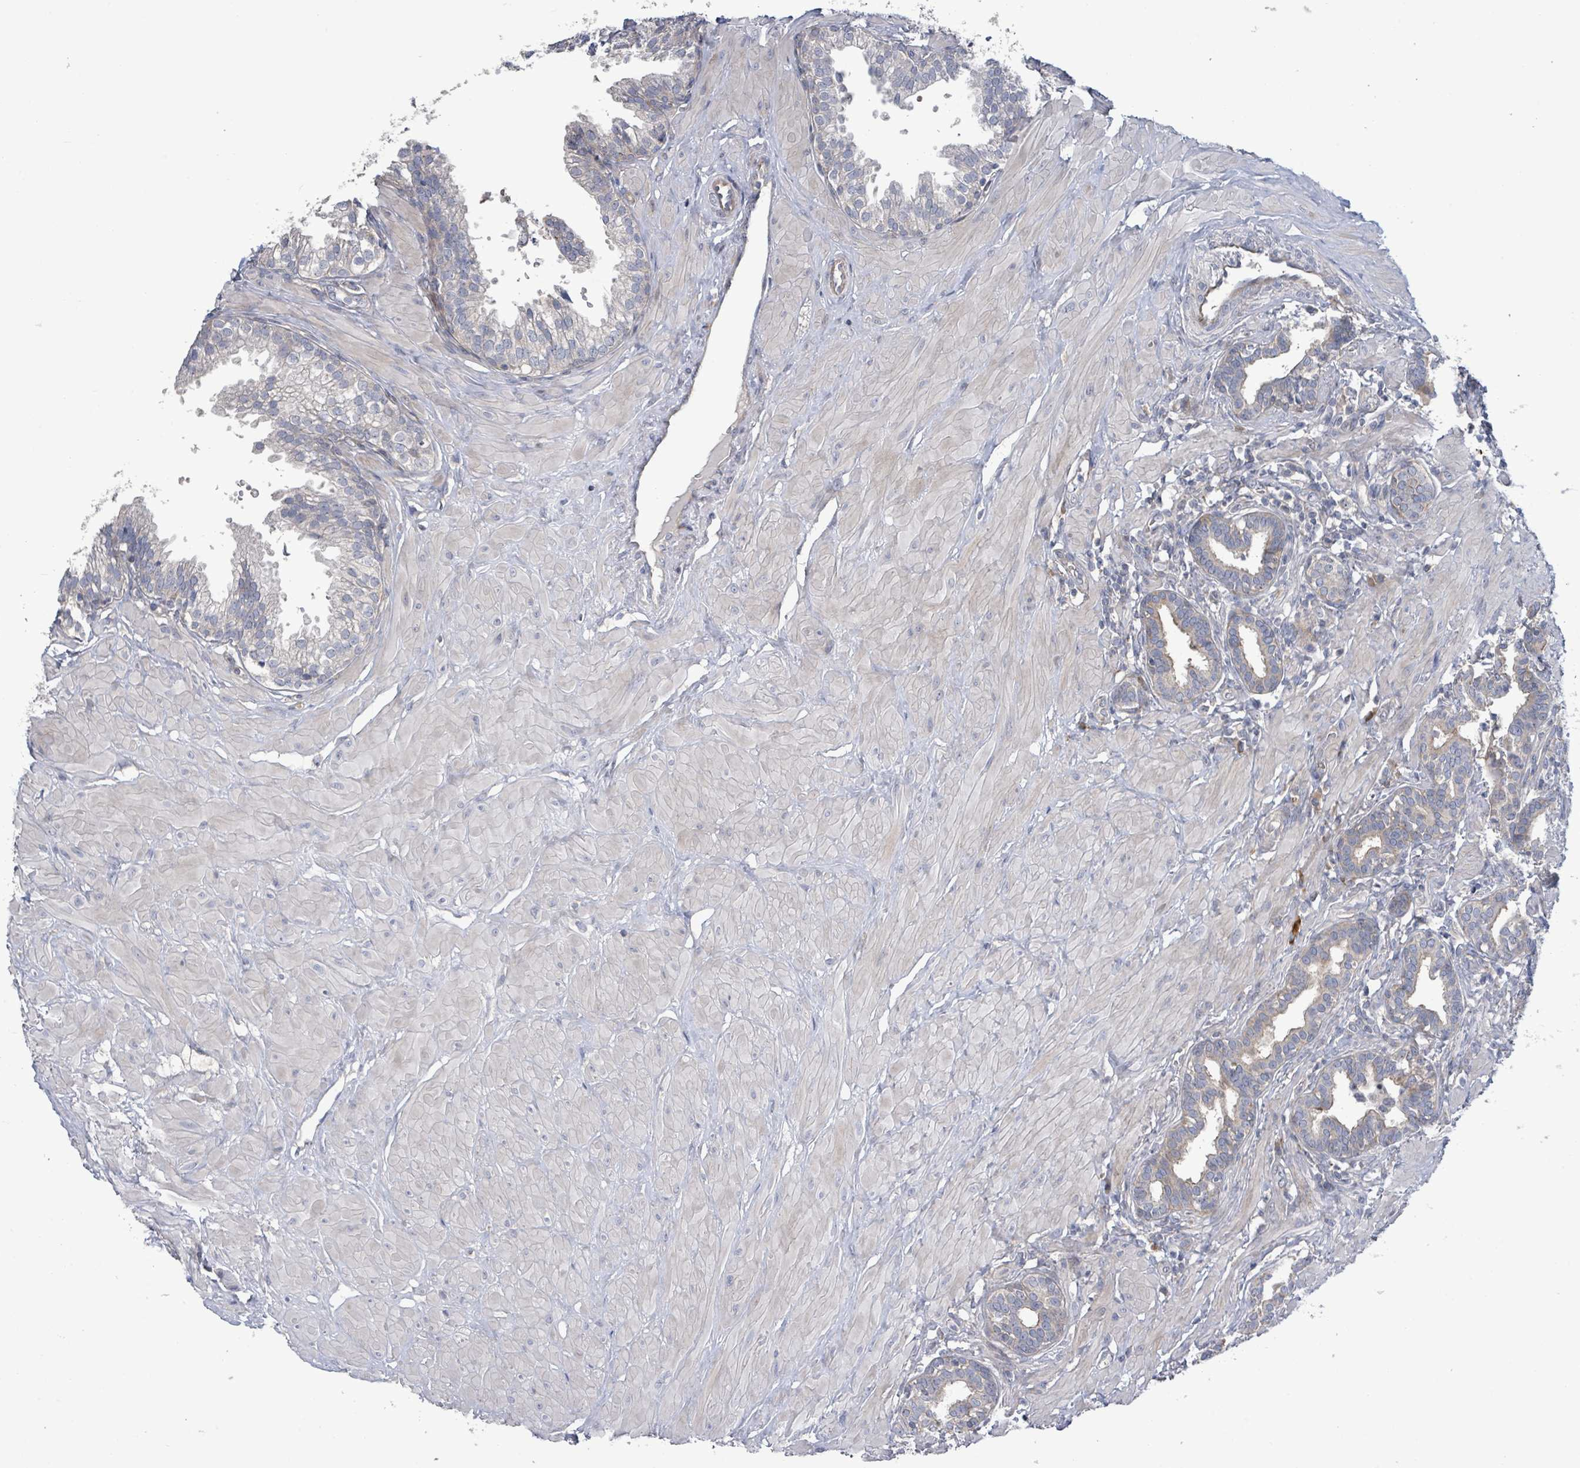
{"staining": {"intensity": "weak", "quantity": "<25%", "location": "cytoplasmic/membranous"}, "tissue": "prostate", "cell_type": "Glandular cells", "image_type": "normal", "snomed": [{"axis": "morphology", "description": "Normal tissue, NOS"}, {"axis": "topography", "description": "Prostate"}, {"axis": "topography", "description": "Peripheral nerve tissue"}], "caption": "Unremarkable prostate was stained to show a protein in brown. There is no significant positivity in glandular cells. The staining is performed using DAB brown chromogen with nuclei counter-stained in using hematoxylin.", "gene": "LILRA4", "patient": {"sex": "male", "age": 55}}